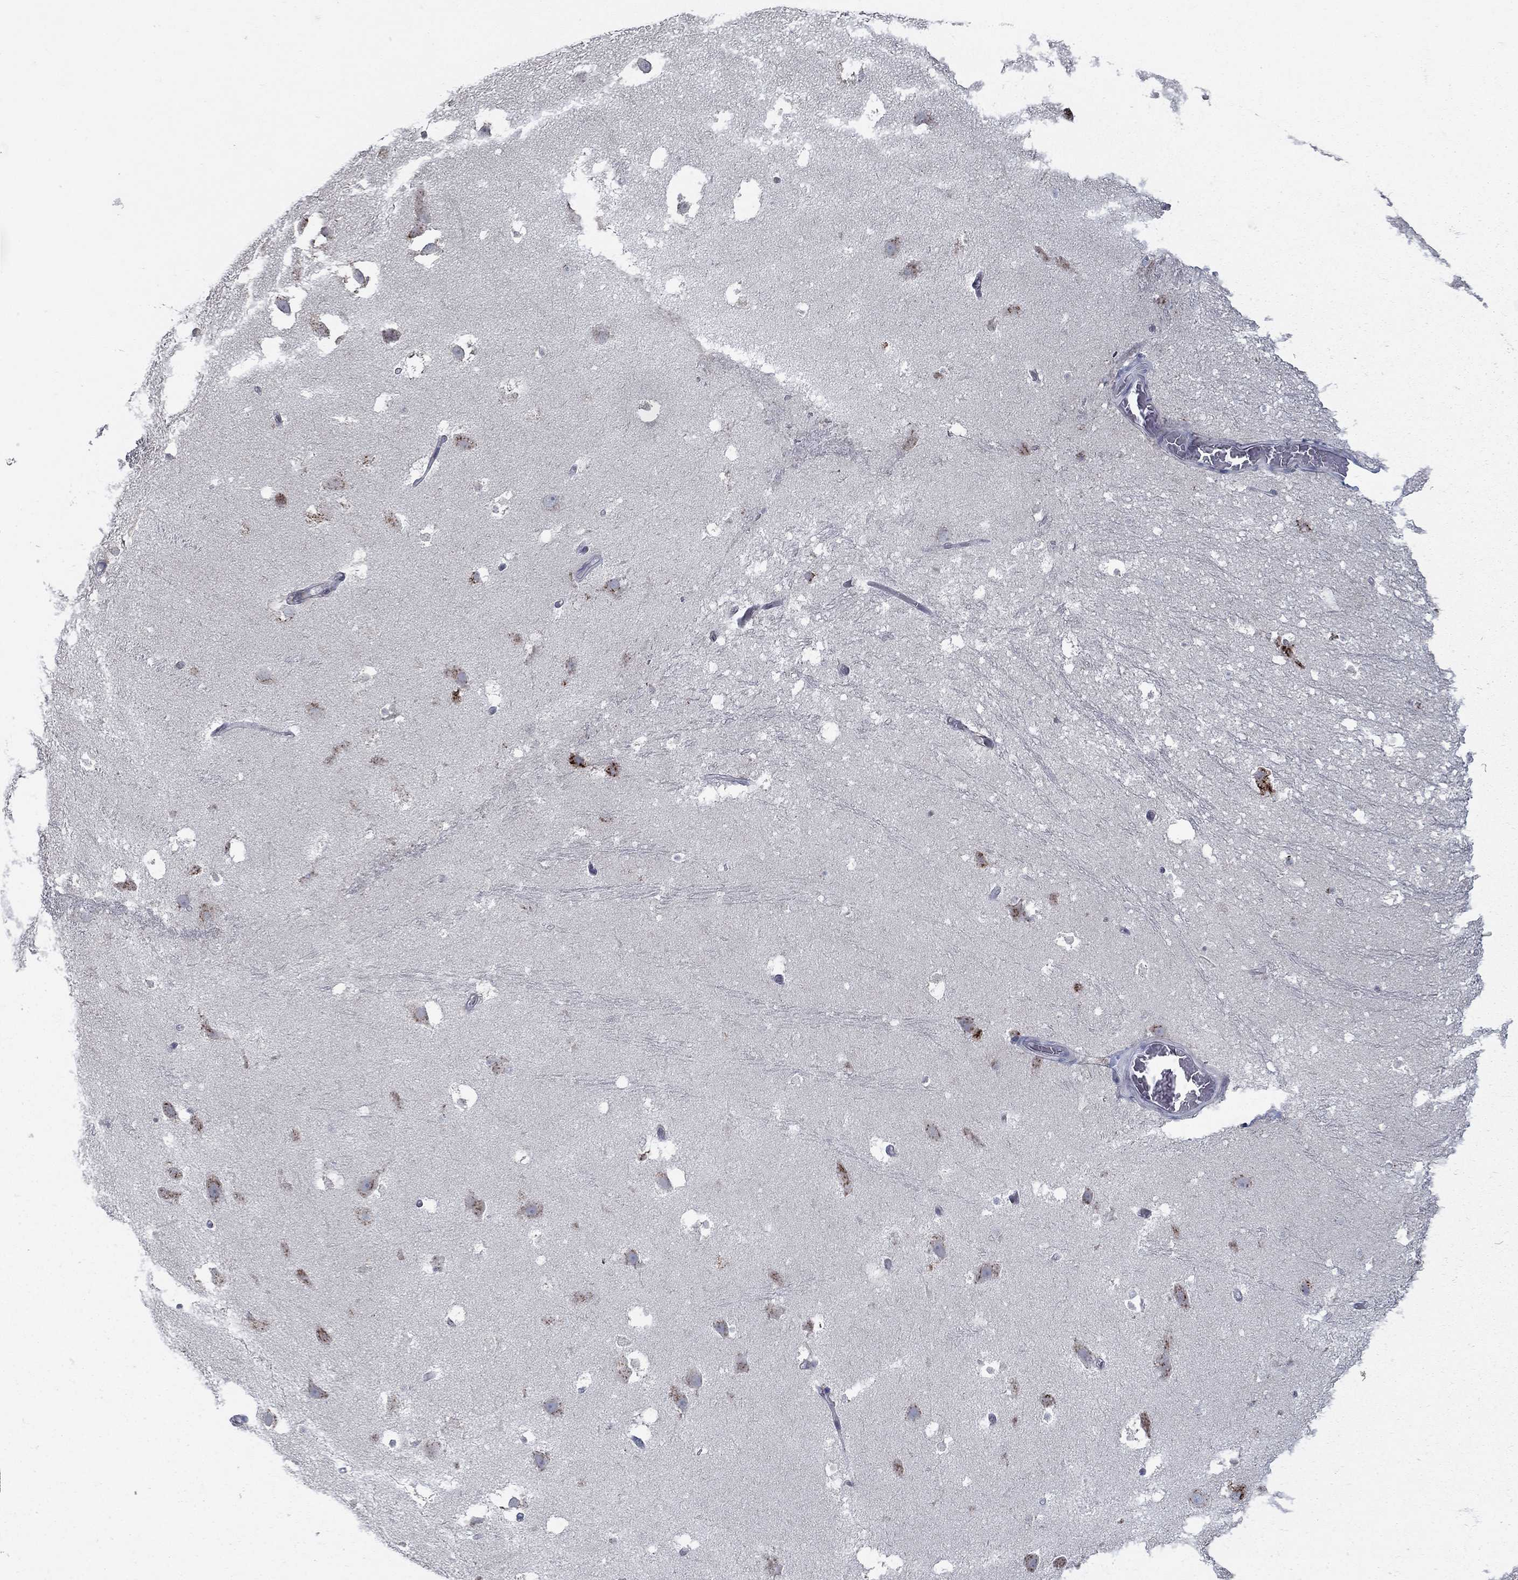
{"staining": {"intensity": "negative", "quantity": "none", "location": "none"}, "tissue": "hippocampus", "cell_type": "Glial cells", "image_type": "normal", "snomed": [{"axis": "morphology", "description": "Normal tissue, NOS"}, {"axis": "topography", "description": "Hippocampus"}], "caption": "This is a image of immunohistochemistry staining of benign hippocampus, which shows no positivity in glial cells. The staining was performed using DAB to visualize the protein expression in brown, while the nuclei were stained in blue with hematoxylin (Magnification: 20x).", "gene": "KIAA0319L", "patient": {"sex": "male", "age": 26}}